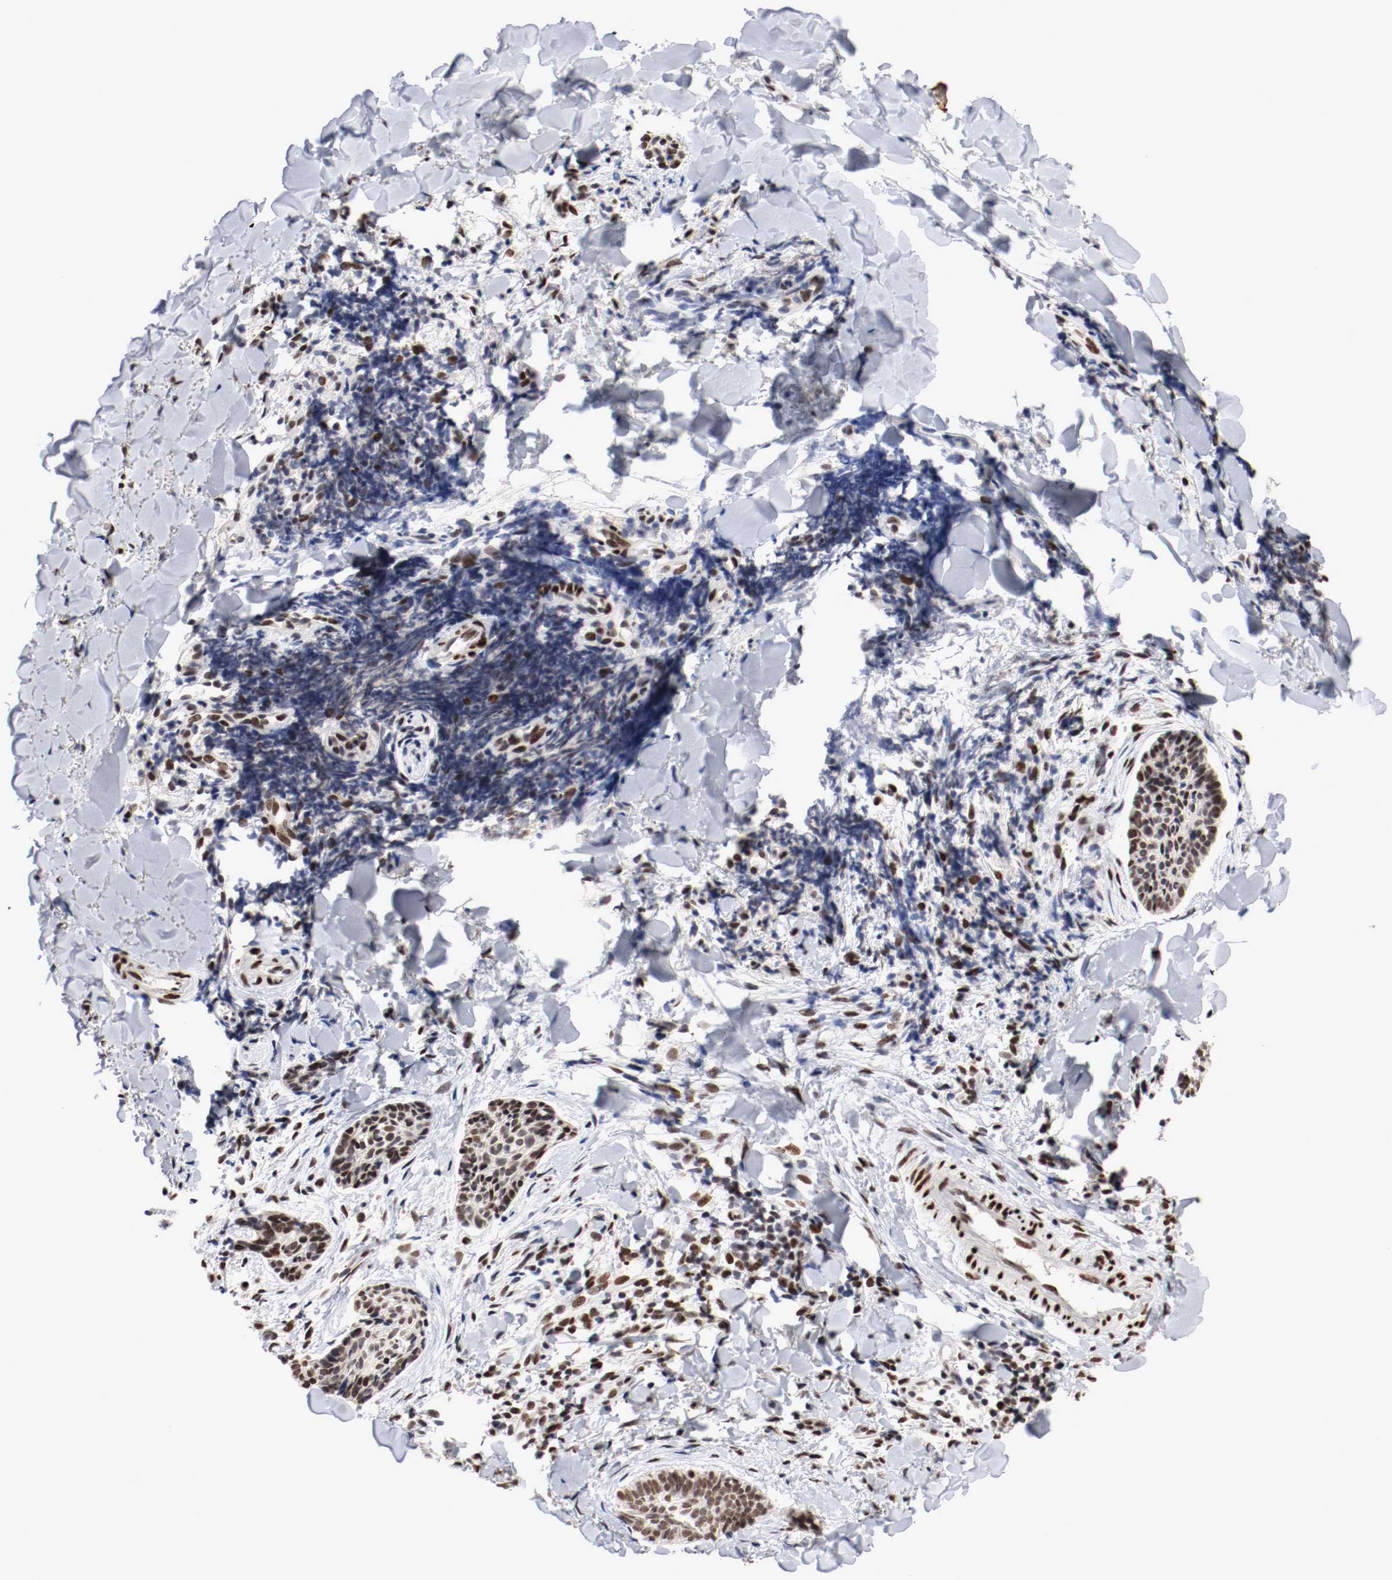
{"staining": {"intensity": "weak", "quantity": ">75%", "location": "nuclear"}, "tissue": "skin cancer", "cell_type": "Tumor cells", "image_type": "cancer", "snomed": [{"axis": "morphology", "description": "Normal tissue, NOS"}, {"axis": "morphology", "description": "Basal cell carcinoma"}, {"axis": "topography", "description": "Skin"}], "caption": "Immunohistochemistry photomicrograph of human skin cancer stained for a protein (brown), which demonstrates low levels of weak nuclear staining in approximately >75% of tumor cells.", "gene": "MEF2D", "patient": {"sex": "female", "age": 57}}